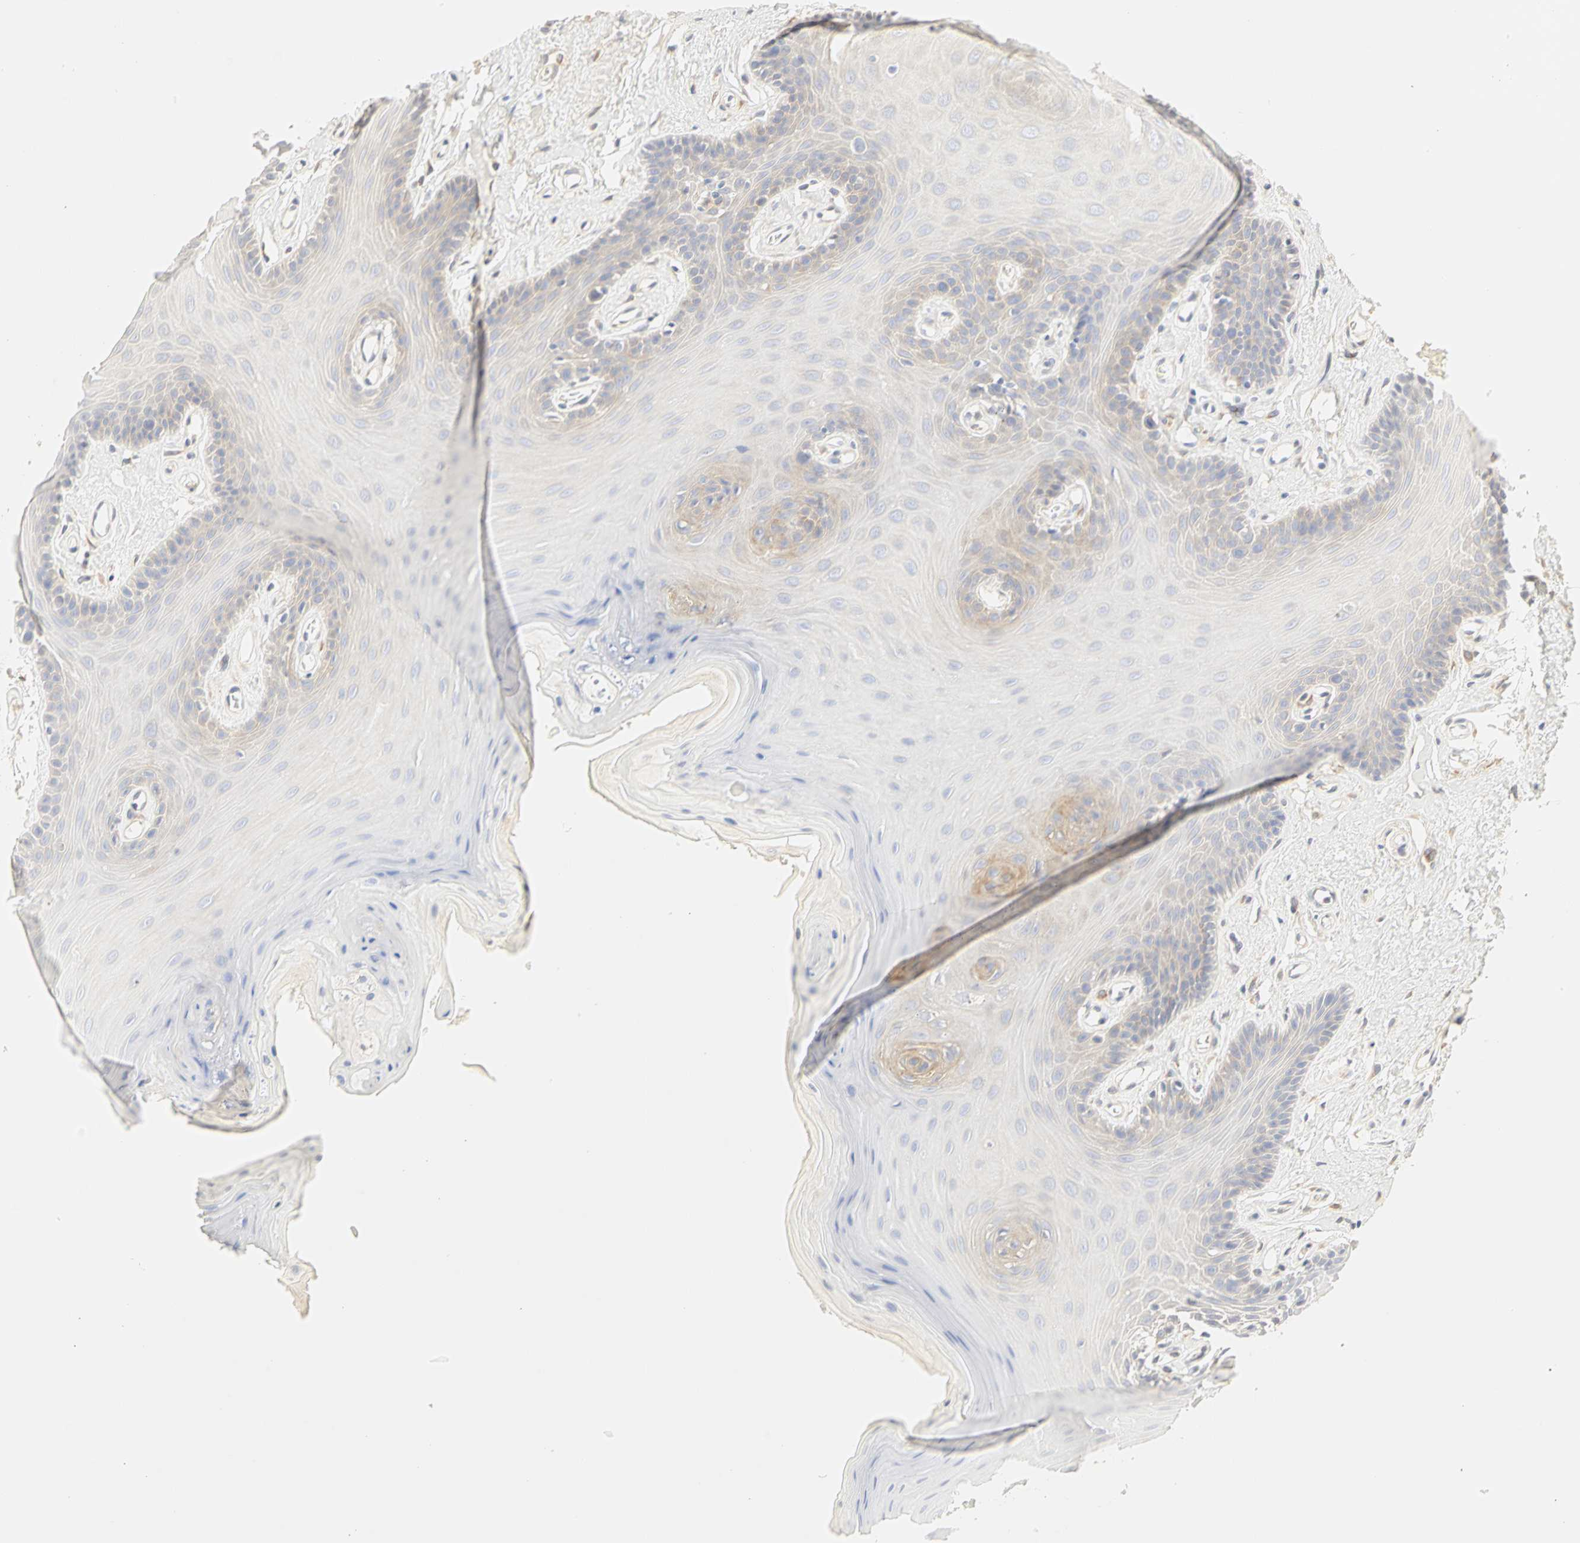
{"staining": {"intensity": "weak", "quantity": "<25%", "location": "cytoplasmic/membranous"}, "tissue": "oral mucosa", "cell_type": "Squamous epithelial cells", "image_type": "normal", "snomed": [{"axis": "morphology", "description": "Normal tissue, NOS"}, {"axis": "morphology", "description": "Squamous cell carcinoma, NOS"}, {"axis": "topography", "description": "Skeletal muscle"}, {"axis": "topography", "description": "Oral tissue"}, {"axis": "topography", "description": "Head-Neck"}], "caption": "An image of human oral mucosa is negative for staining in squamous epithelial cells.", "gene": "GNRH2", "patient": {"sex": "male", "age": 71}}